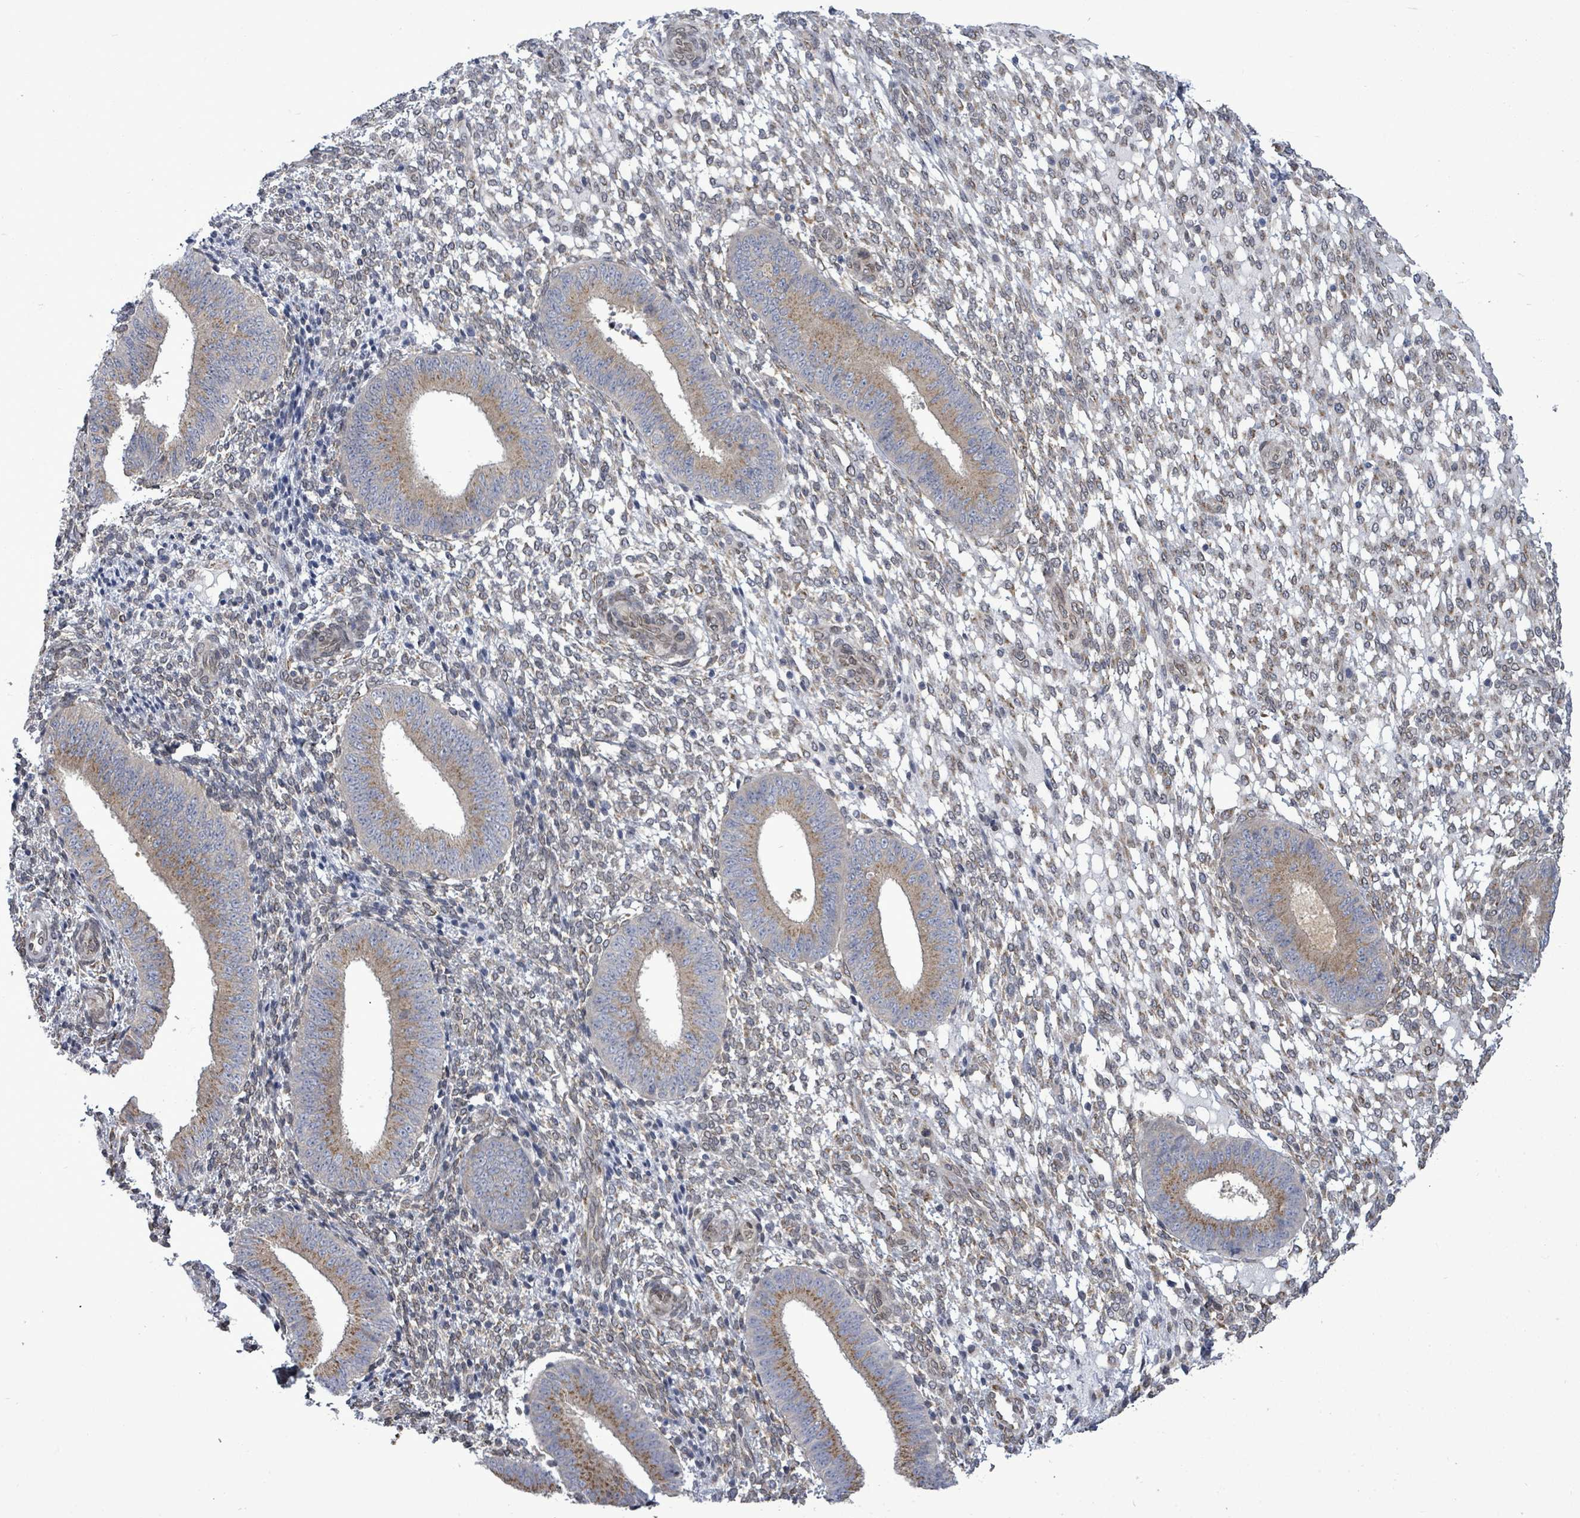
{"staining": {"intensity": "weak", "quantity": "25%-75%", "location": "cytoplasmic/membranous,nuclear"}, "tissue": "endometrium", "cell_type": "Cells in endometrial stroma", "image_type": "normal", "snomed": [{"axis": "morphology", "description": "Normal tissue, NOS"}, {"axis": "topography", "description": "Endometrium"}], "caption": "Brown immunohistochemical staining in unremarkable endometrium exhibits weak cytoplasmic/membranous,nuclear positivity in about 25%-75% of cells in endometrial stroma. (DAB (3,3'-diaminobenzidine) IHC with brightfield microscopy, high magnification).", "gene": "ARFGAP1", "patient": {"sex": "female", "age": 49}}